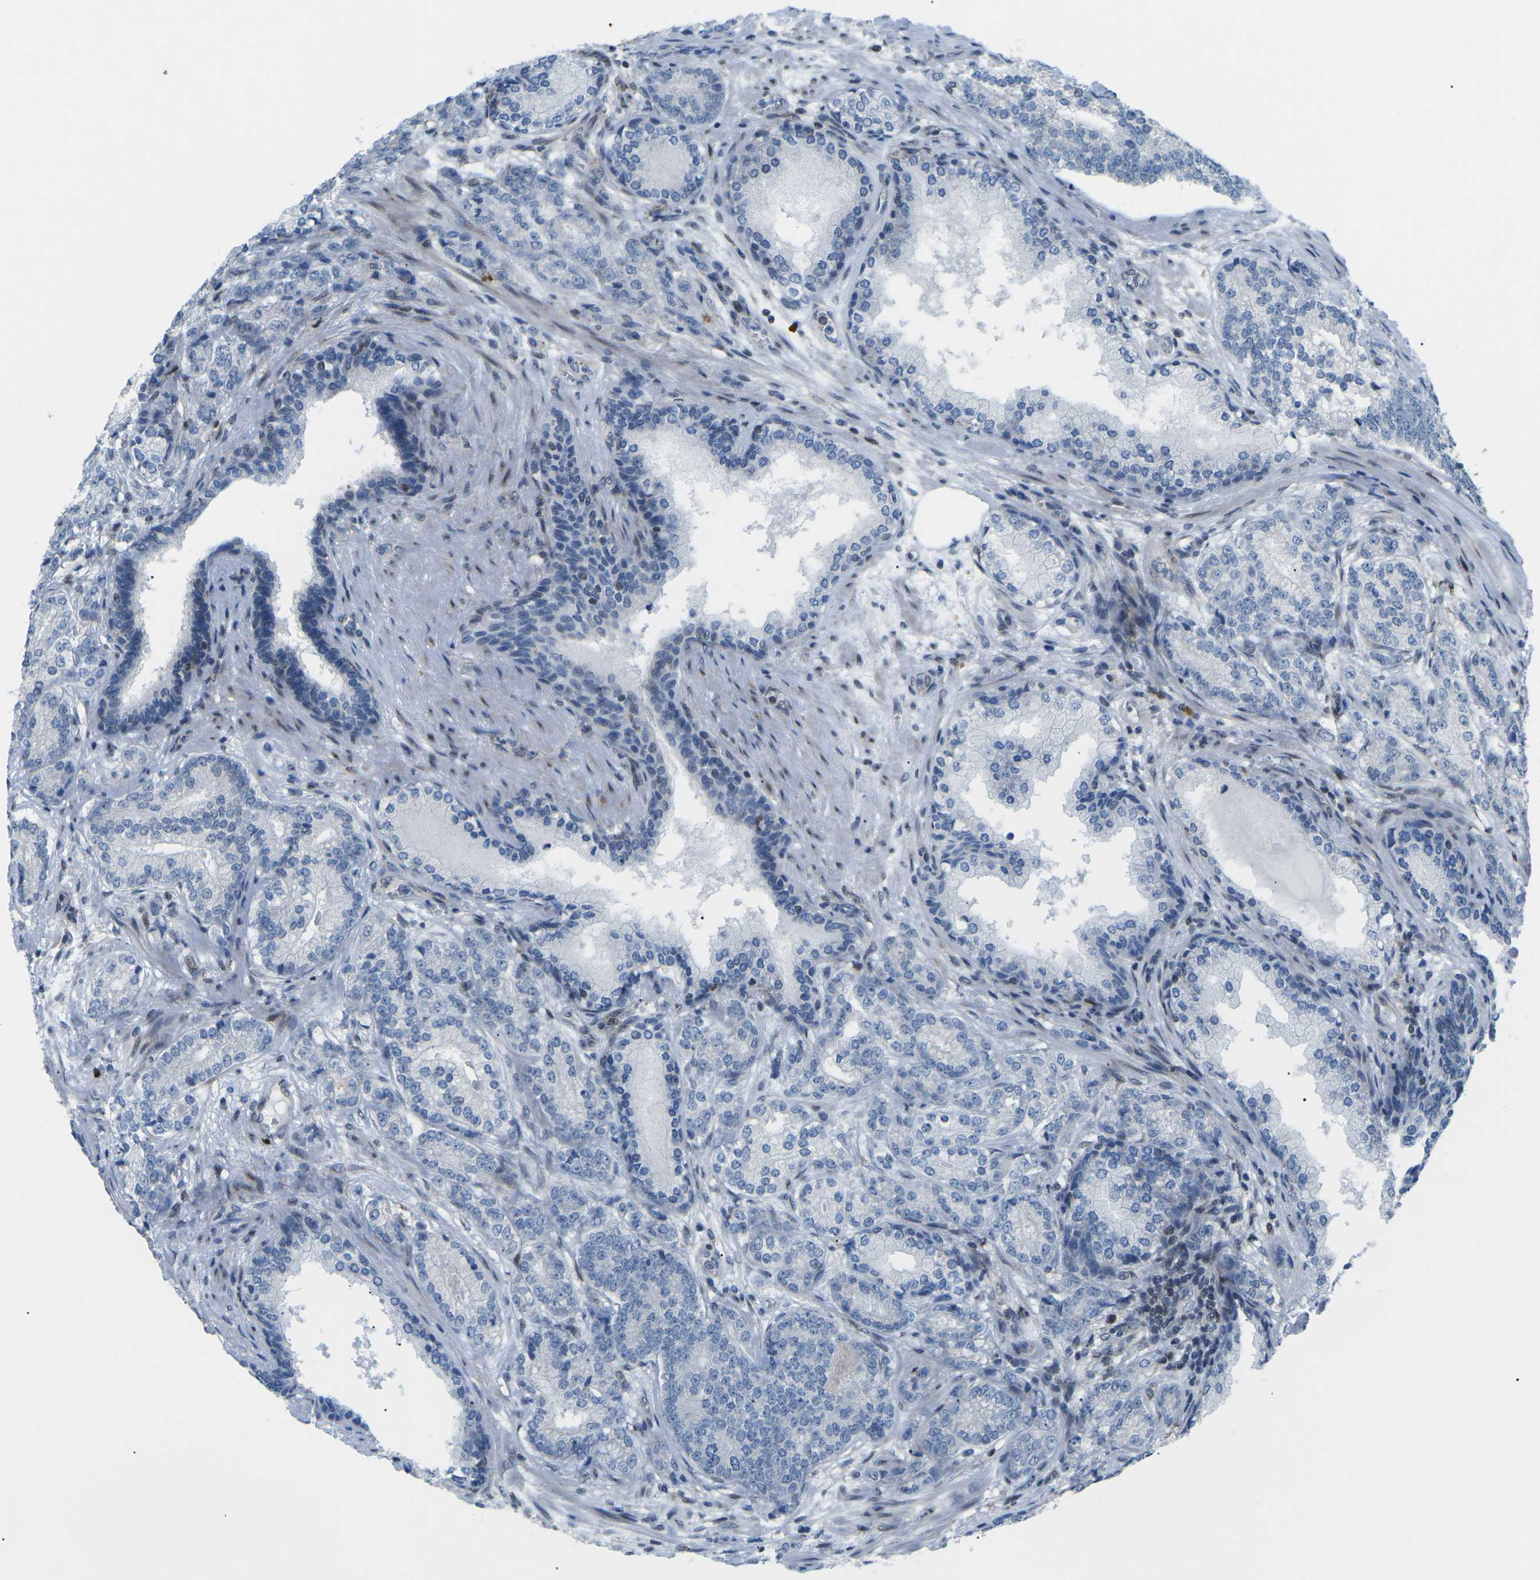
{"staining": {"intensity": "negative", "quantity": "none", "location": "none"}, "tissue": "prostate cancer", "cell_type": "Tumor cells", "image_type": "cancer", "snomed": [{"axis": "morphology", "description": "Adenocarcinoma, High grade"}, {"axis": "topography", "description": "Prostate"}], "caption": "A histopathology image of prostate cancer stained for a protein reveals no brown staining in tumor cells. The staining is performed using DAB brown chromogen with nuclei counter-stained in using hematoxylin.", "gene": "MBNL1", "patient": {"sex": "male", "age": 61}}